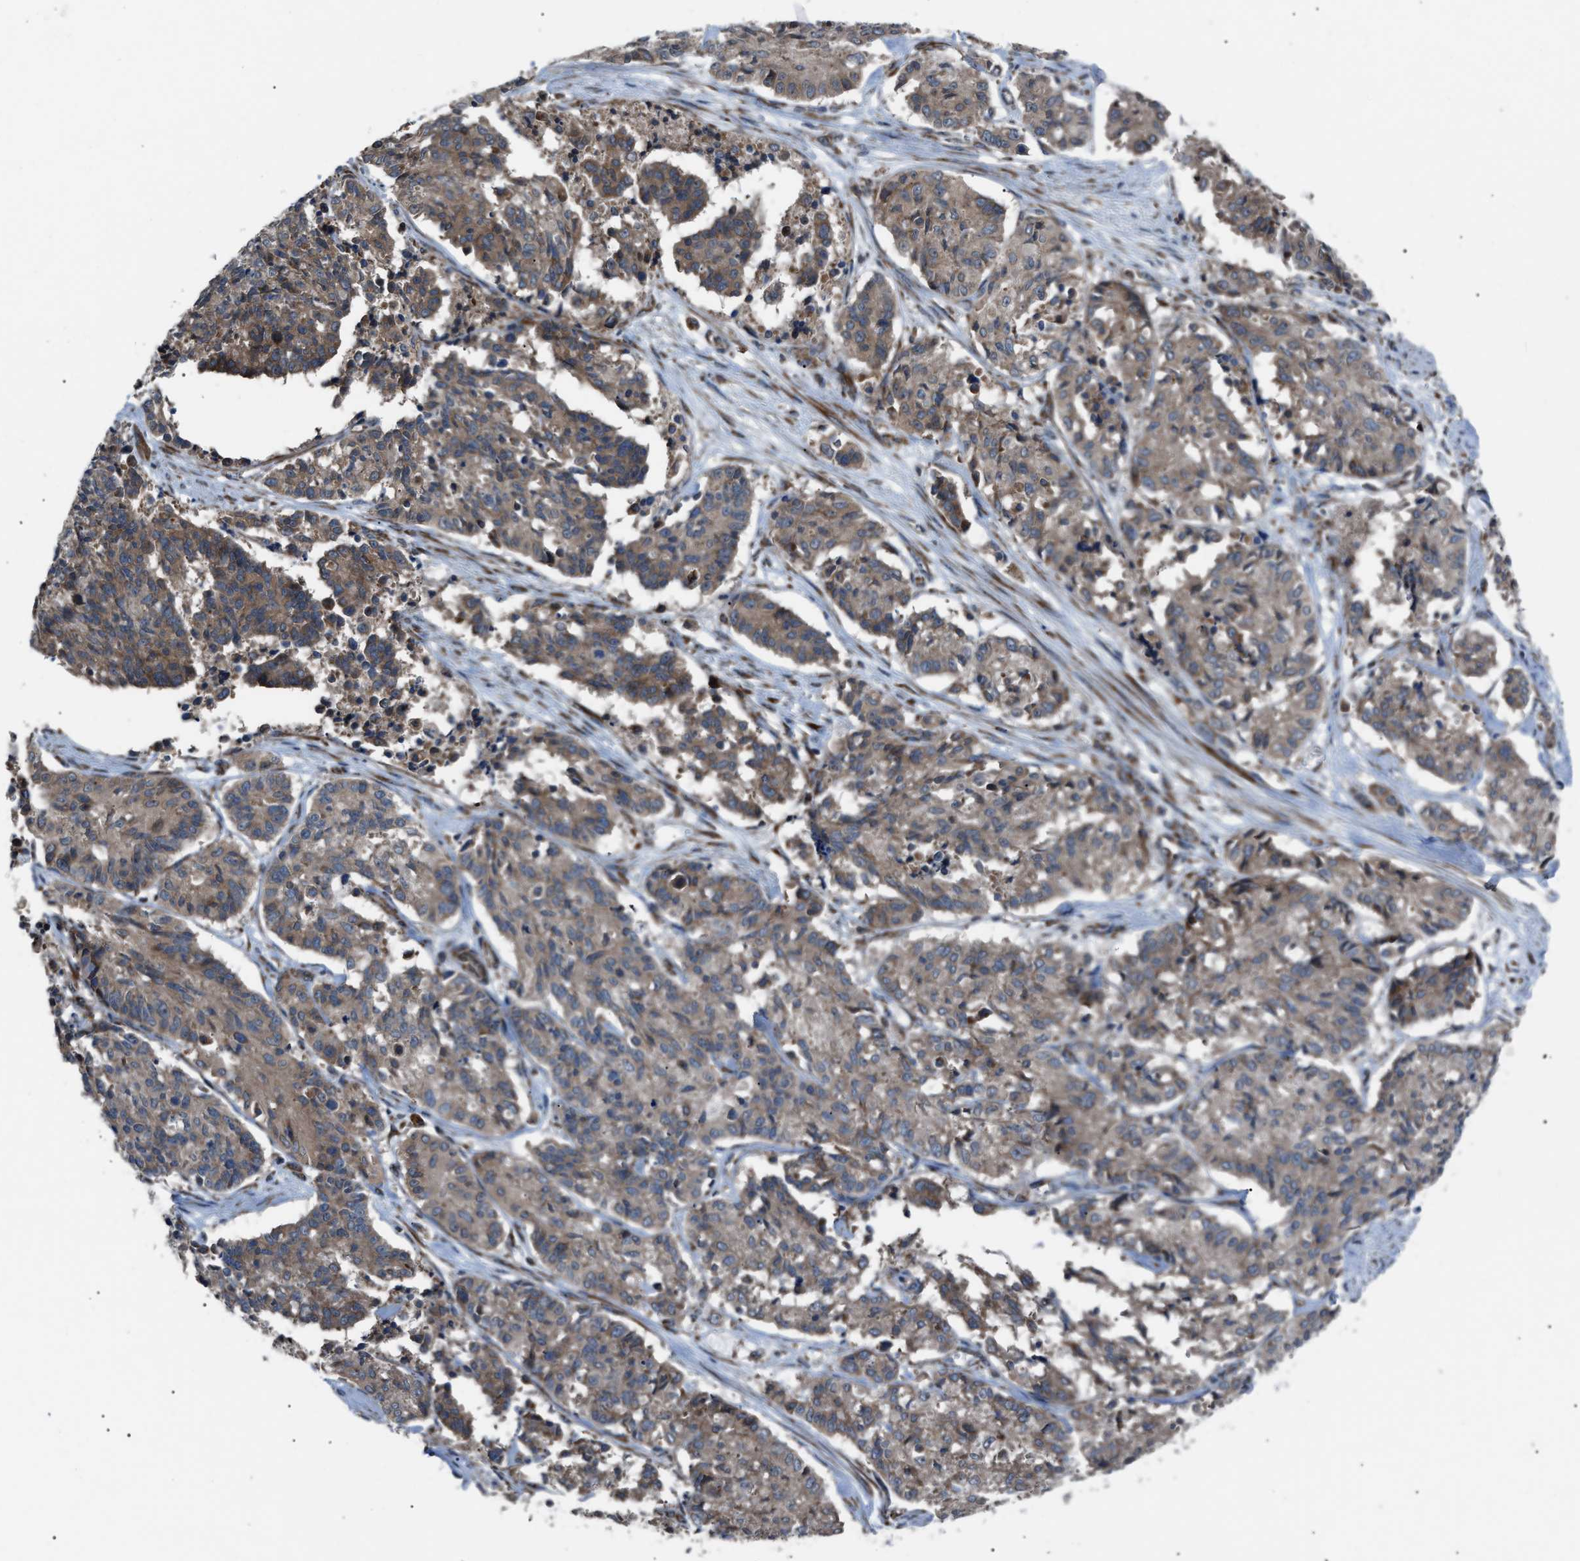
{"staining": {"intensity": "moderate", "quantity": ">75%", "location": "cytoplasmic/membranous"}, "tissue": "cervical cancer", "cell_type": "Tumor cells", "image_type": "cancer", "snomed": [{"axis": "morphology", "description": "Squamous cell carcinoma, NOS"}, {"axis": "topography", "description": "Cervix"}], "caption": "Protein positivity by immunohistochemistry demonstrates moderate cytoplasmic/membranous staining in about >75% of tumor cells in cervical cancer (squamous cell carcinoma).", "gene": "AGO2", "patient": {"sex": "female", "age": 35}}